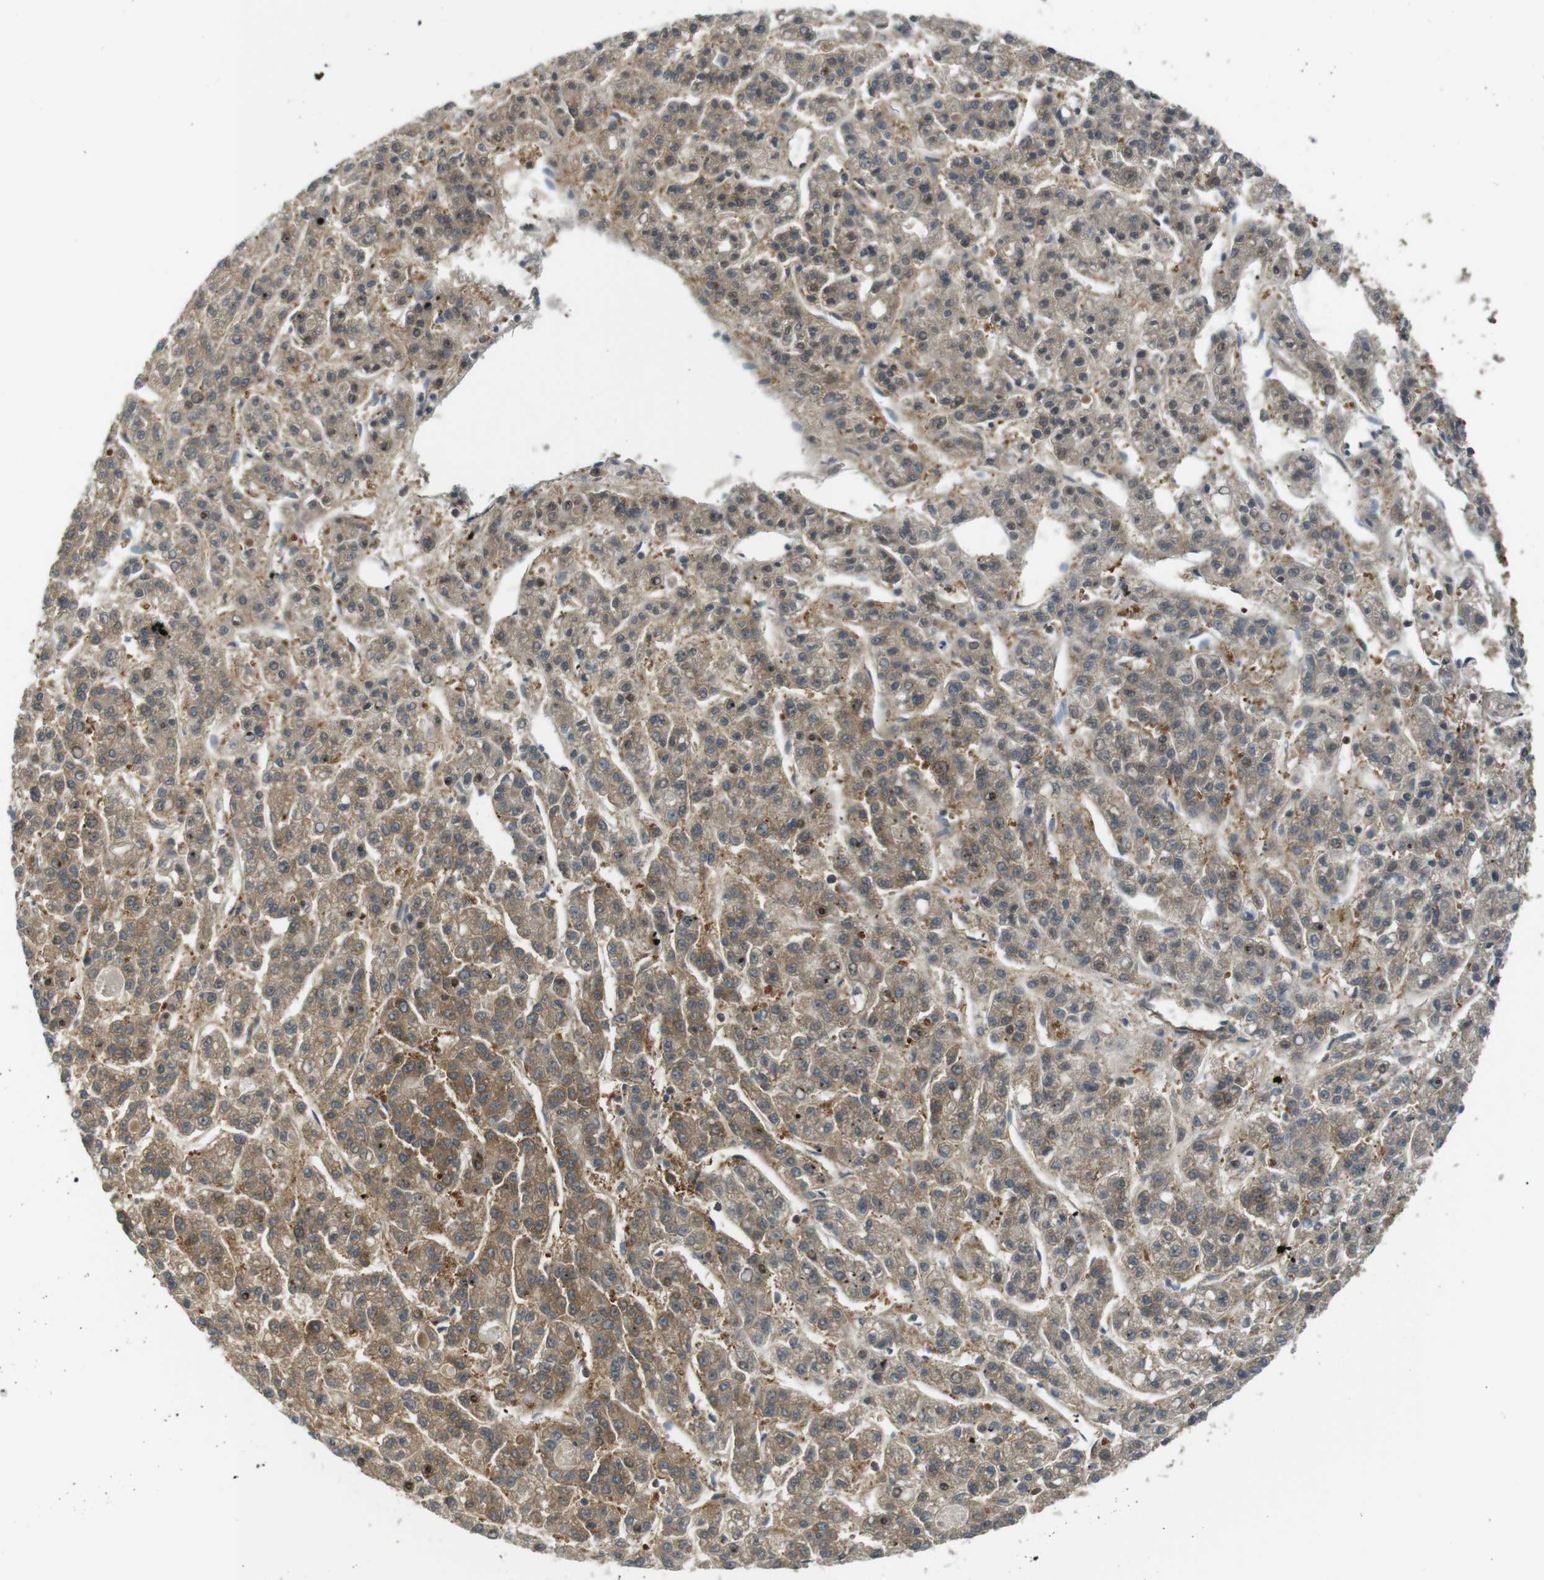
{"staining": {"intensity": "weak", "quantity": ">75%", "location": "cytoplasmic/membranous"}, "tissue": "liver cancer", "cell_type": "Tumor cells", "image_type": "cancer", "snomed": [{"axis": "morphology", "description": "Carcinoma, Hepatocellular, NOS"}, {"axis": "topography", "description": "Liver"}], "caption": "Weak cytoplasmic/membranous positivity is identified in approximately >75% of tumor cells in liver hepatocellular carcinoma.", "gene": "TSC1", "patient": {"sex": "male", "age": 70}}